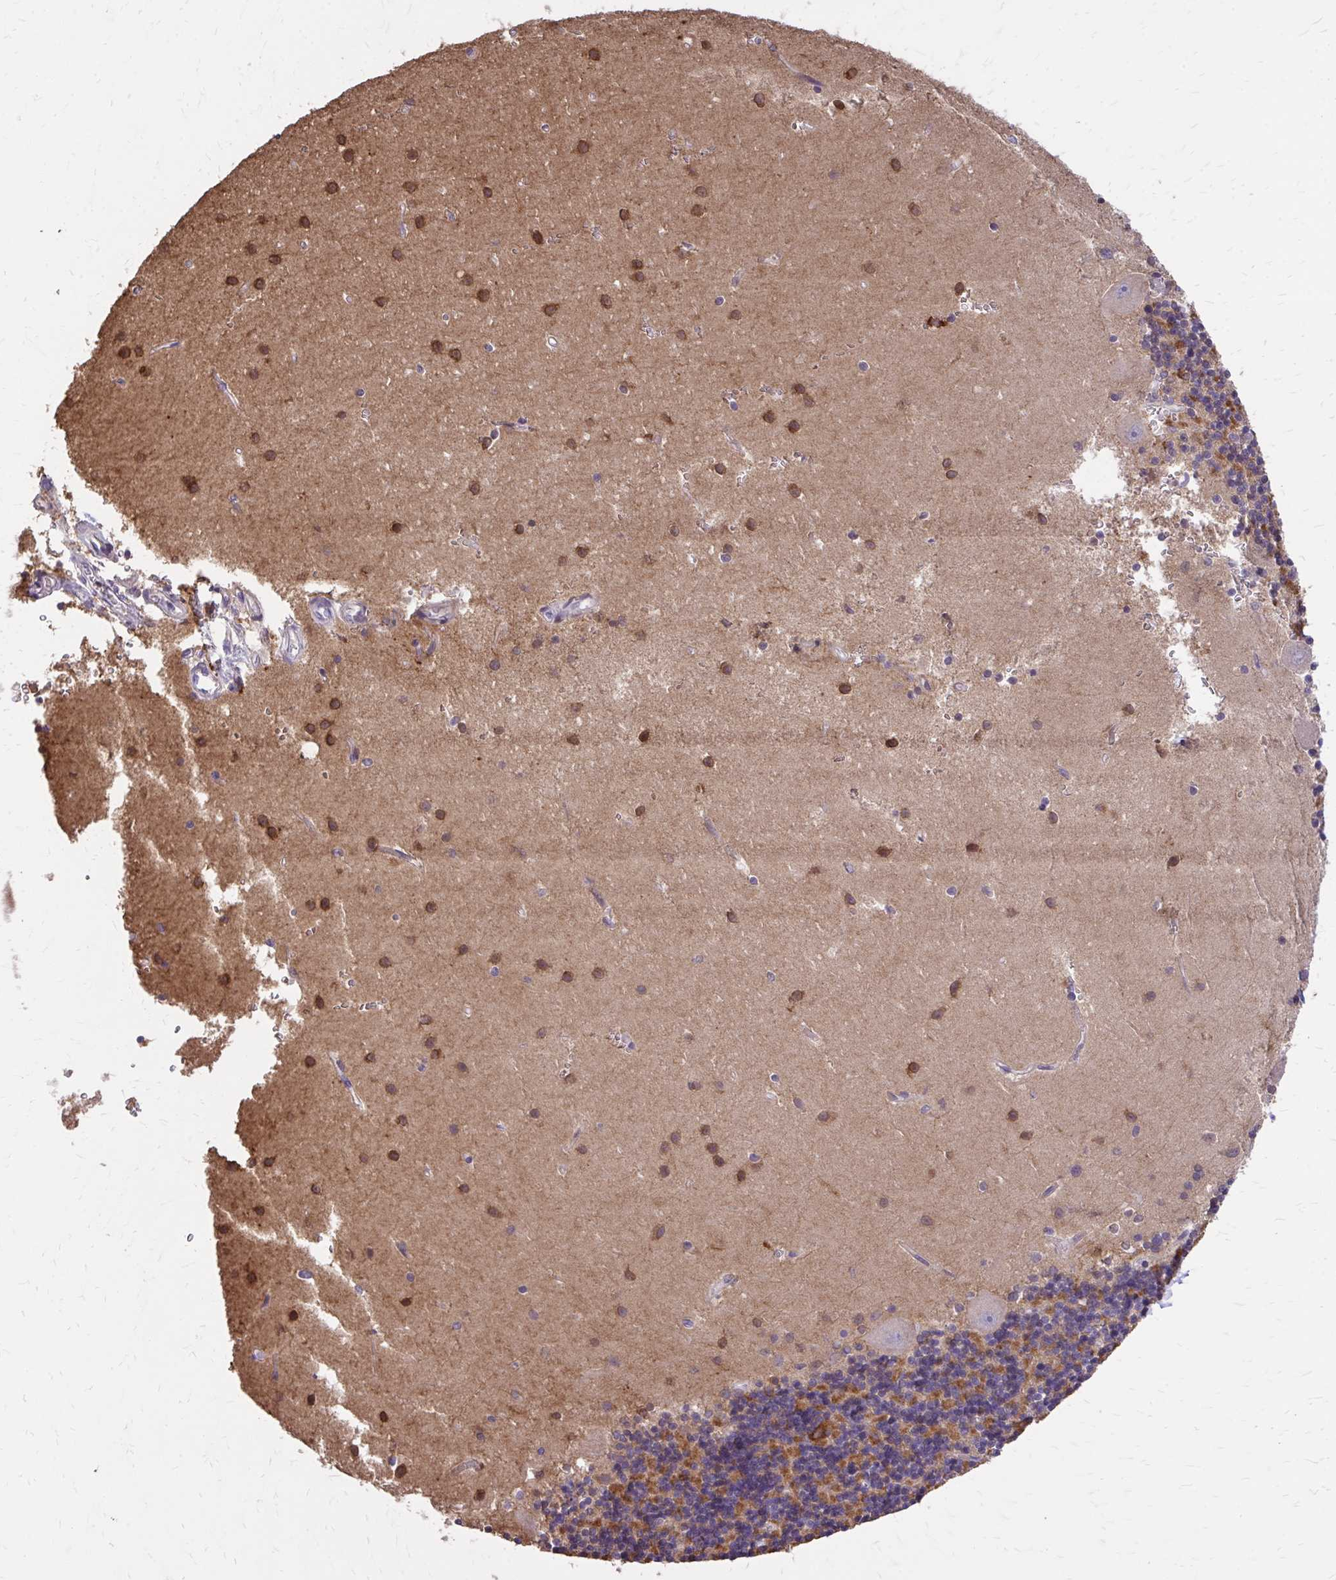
{"staining": {"intensity": "strong", "quantity": "25%-75%", "location": "cytoplasmic/membranous"}, "tissue": "cerebellum", "cell_type": "Cells in granular layer", "image_type": "normal", "snomed": [{"axis": "morphology", "description": "Normal tissue, NOS"}, {"axis": "topography", "description": "Cerebellum"}], "caption": "Cells in granular layer reveal high levels of strong cytoplasmic/membranous expression in approximately 25%-75% of cells in unremarkable human cerebellum.", "gene": "EPB41L1", "patient": {"sex": "male", "age": 54}}